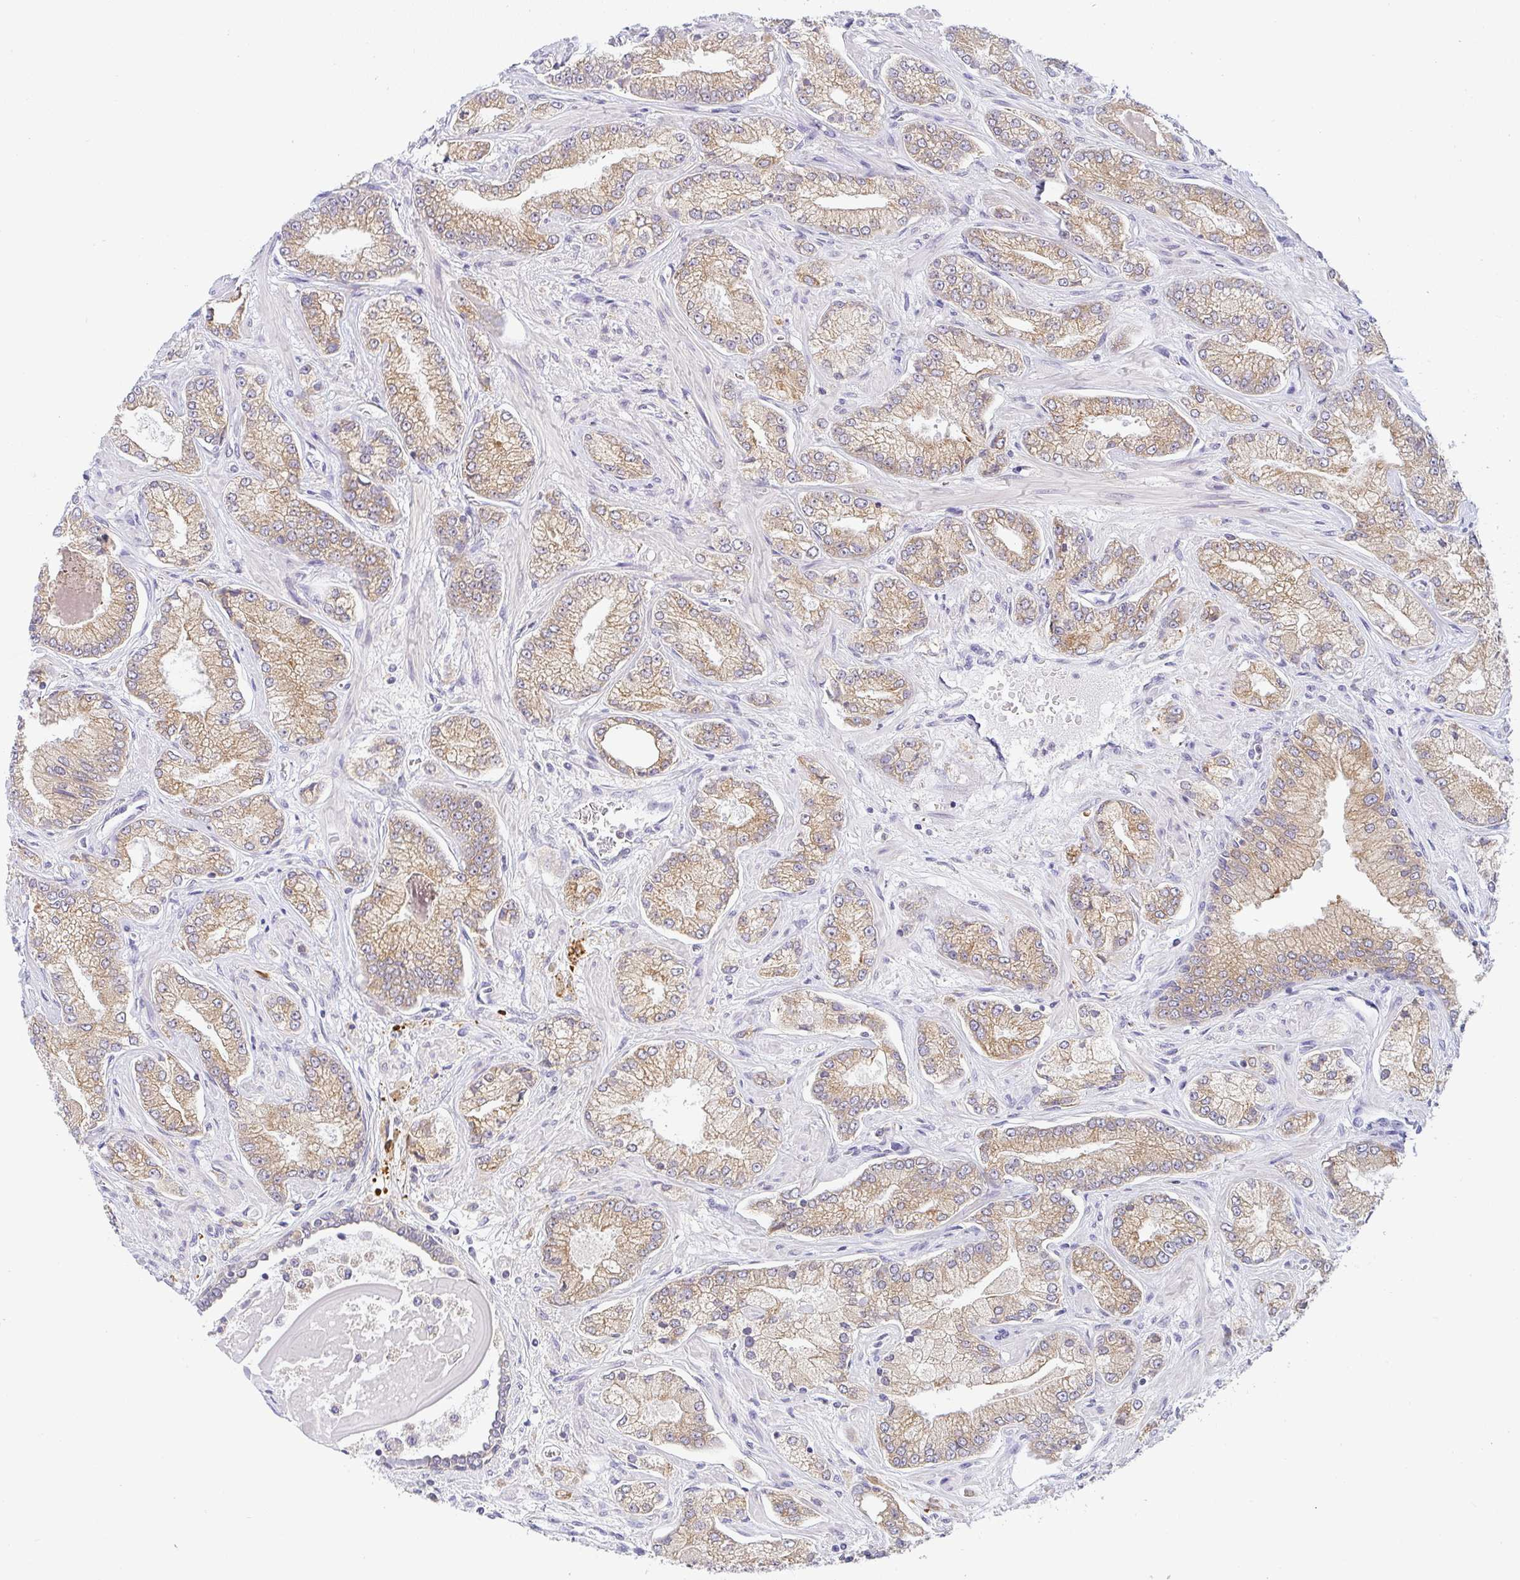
{"staining": {"intensity": "moderate", "quantity": "25%-75%", "location": "cytoplasmic/membranous"}, "tissue": "prostate cancer", "cell_type": "Tumor cells", "image_type": "cancer", "snomed": [{"axis": "morphology", "description": "Normal tissue, NOS"}, {"axis": "morphology", "description": "Adenocarcinoma, High grade"}, {"axis": "topography", "description": "Prostate"}, {"axis": "topography", "description": "Peripheral nerve tissue"}], "caption": "Immunohistochemical staining of human prostate cancer reveals moderate cytoplasmic/membranous protein staining in about 25%-75% of tumor cells. Nuclei are stained in blue.", "gene": "DERL2", "patient": {"sex": "male", "age": 68}}